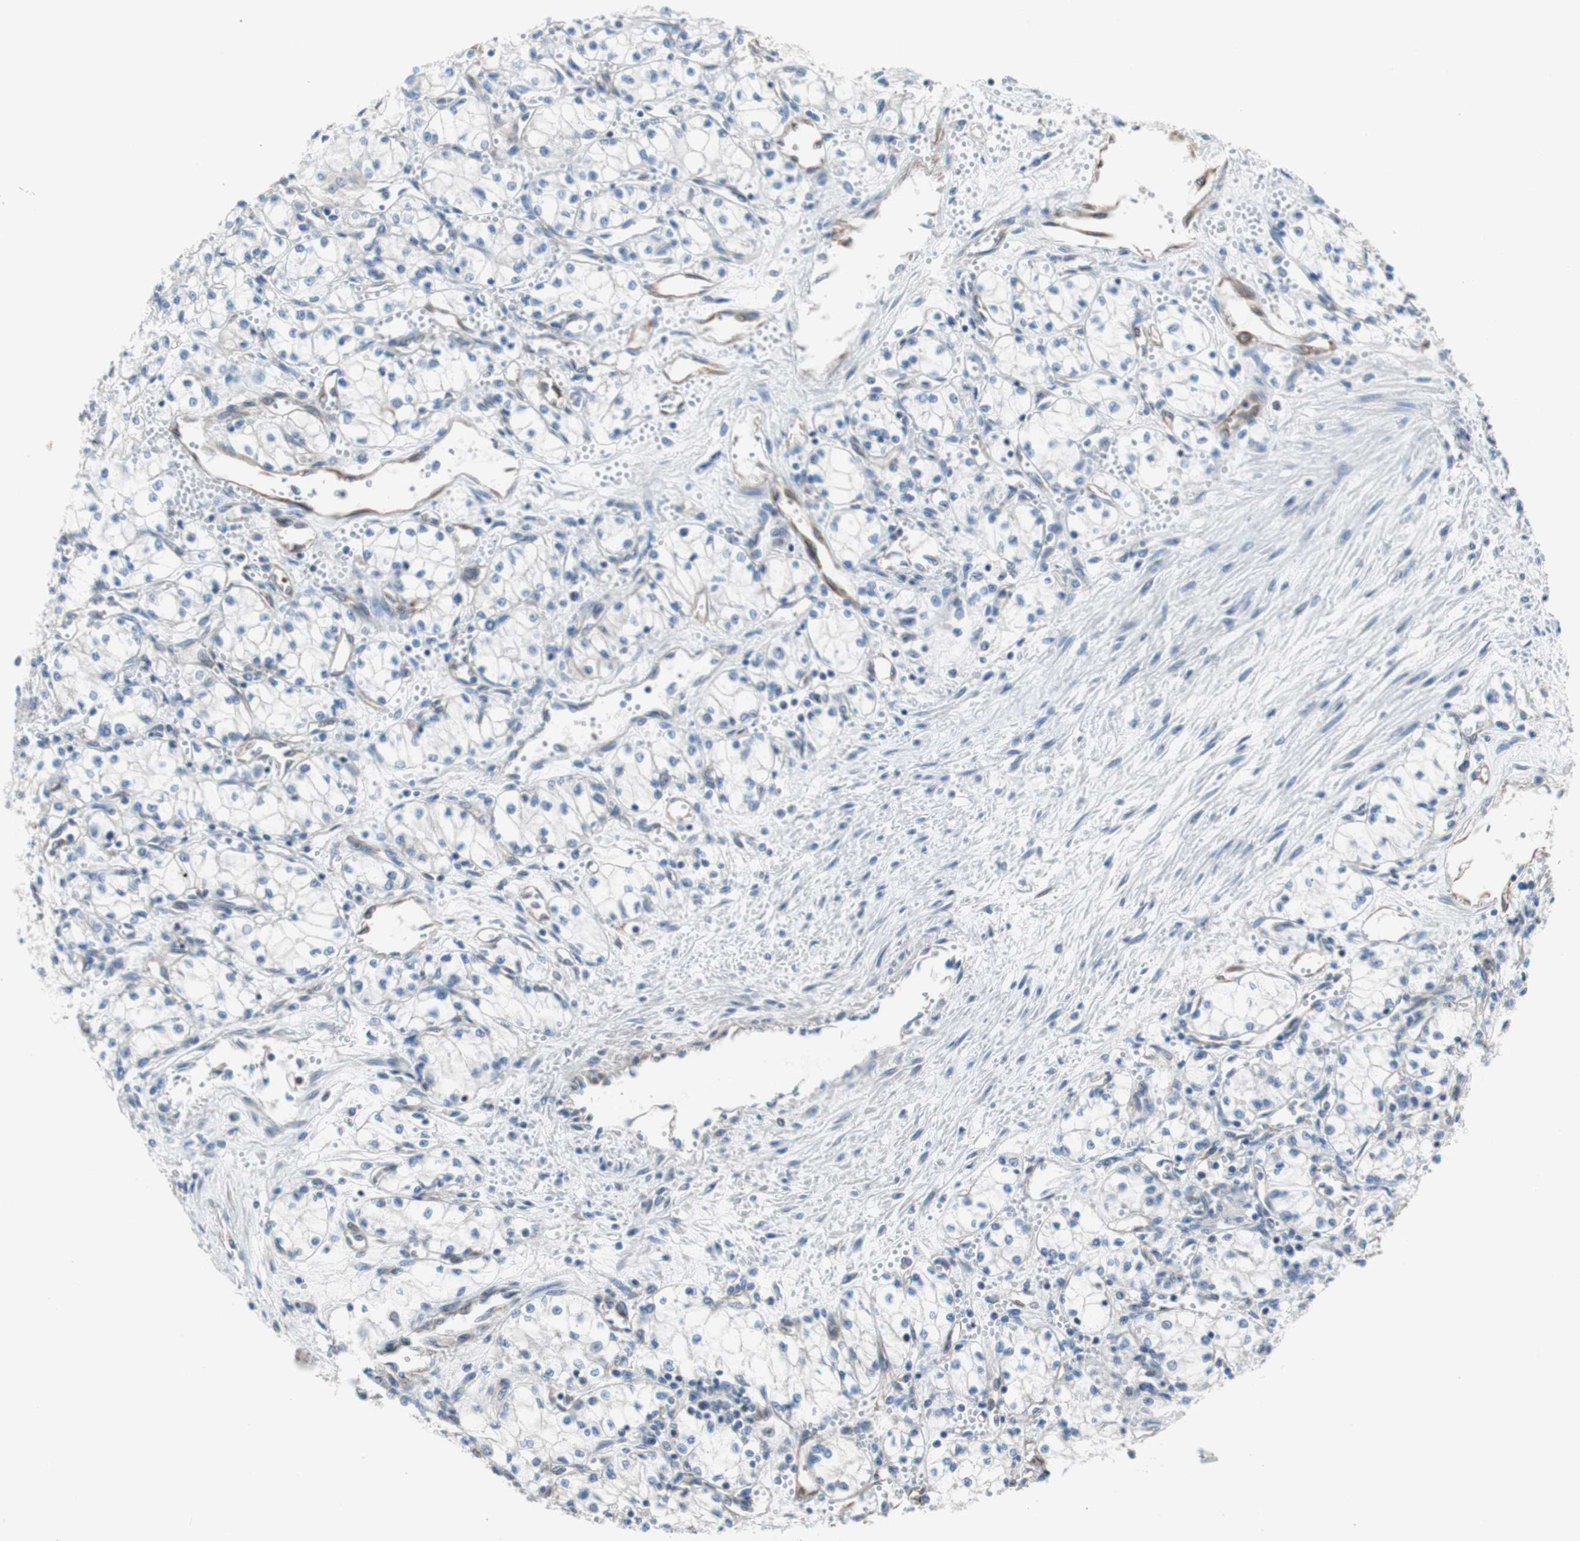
{"staining": {"intensity": "negative", "quantity": "none", "location": "none"}, "tissue": "renal cancer", "cell_type": "Tumor cells", "image_type": "cancer", "snomed": [{"axis": "morphology", "description": "Normal tissue, NOS"}, {"axis": "morphology", "description": "Adenocarcinoma, NOS"}, {"axis": "topography", "description": "Kidney"}], "caption": "Immunohistochemistry micrograph of neoplastic tissue: renal adenocarcinoma stained with DAB shows no significant protein positivity in tumor cells.", "gene": "KIF3B", "patient": {"sex": "male", "age": 59}}